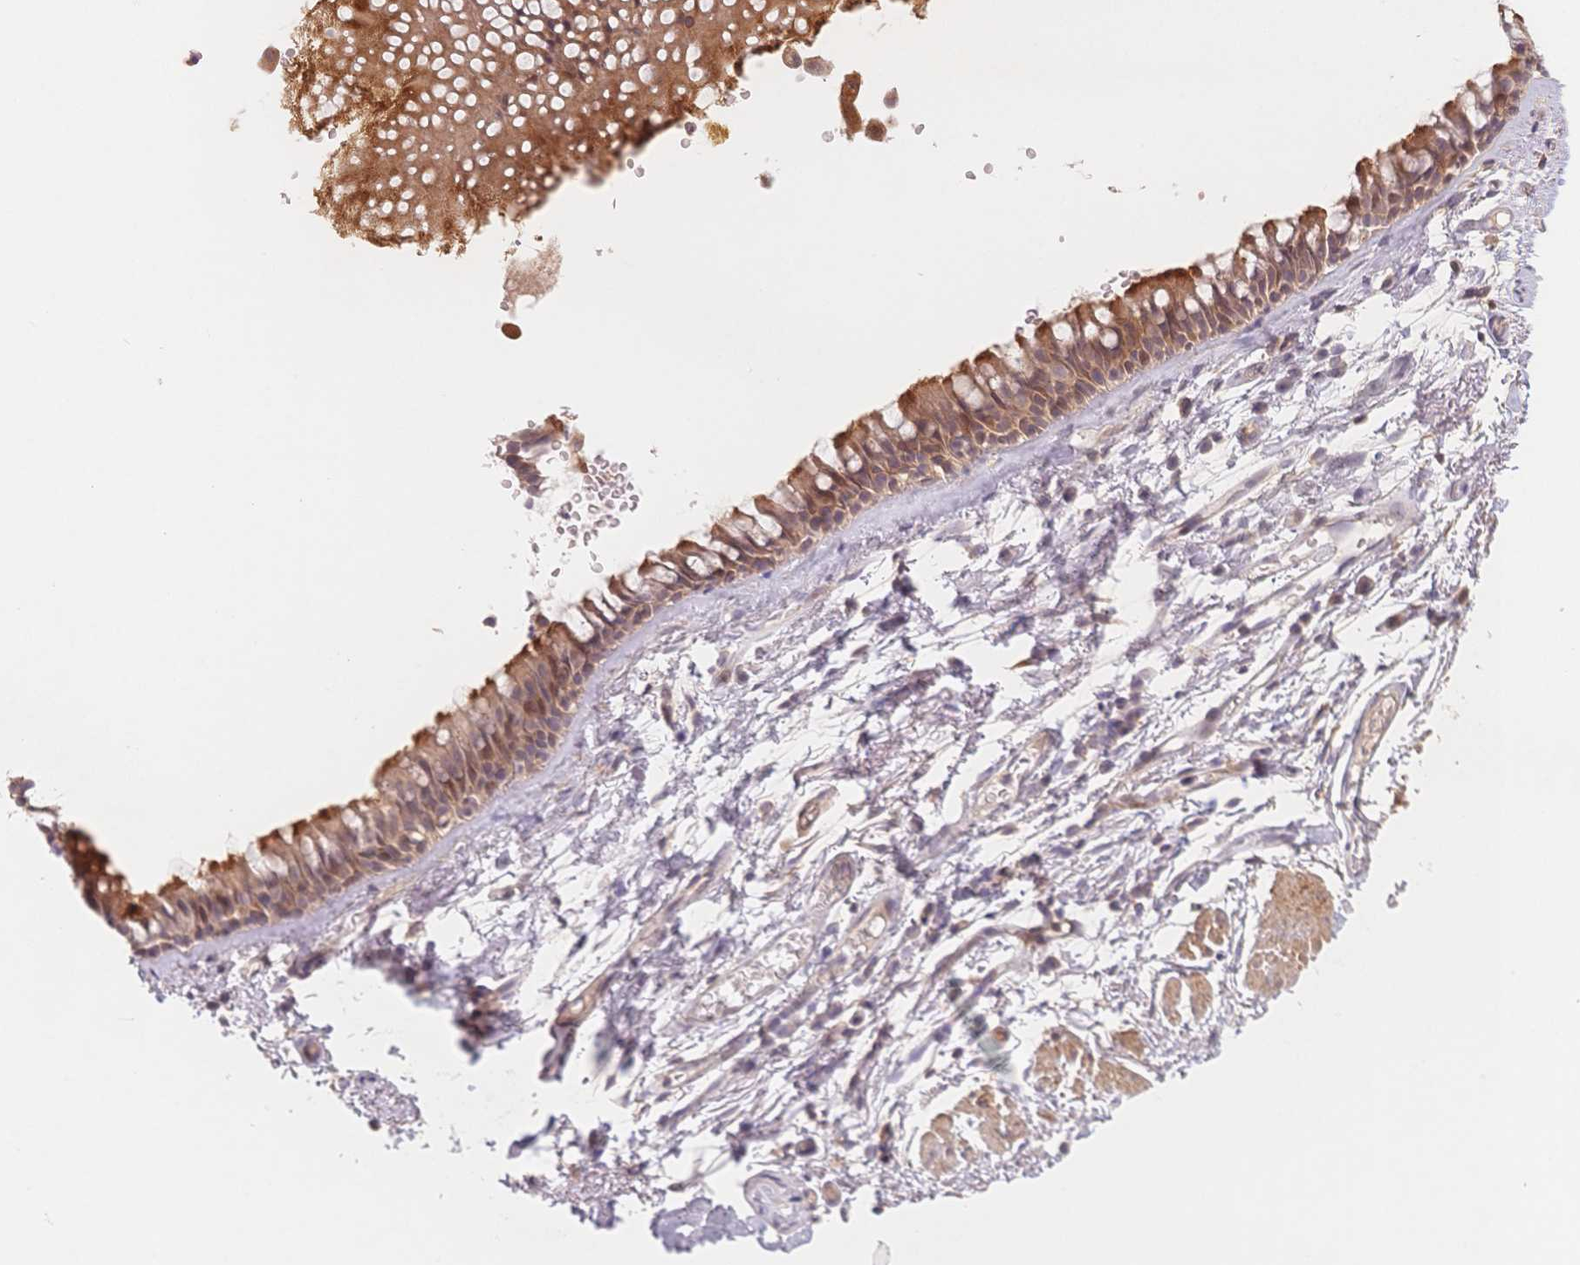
{"staining": {"intensity": "moderate", "quantity": "<25%", "location": "cytoplasmic/membranous"}, "tissue": "soft tissue", "cell_type": "Chondrocytes", "image_type": "normal", "snomed": [{"axis": "morphology", "description": "Normal tissue, NOS"}, {"axis": "topography", "description": "Cartilage tissue"}, {"axis": "topography", "description": "Bronchus"}], "caption": "Soft tissue stained with DAB immunohistochemistry demonstrates low levels of moderate cytoplasmic/membranous expression in approximately <25% of chondrocytes. (DAB IHC, brown staining for protein, blue staining for nuclei).", "gene": "C12orf75", "patient": {"sex": "female", "age": 79}}